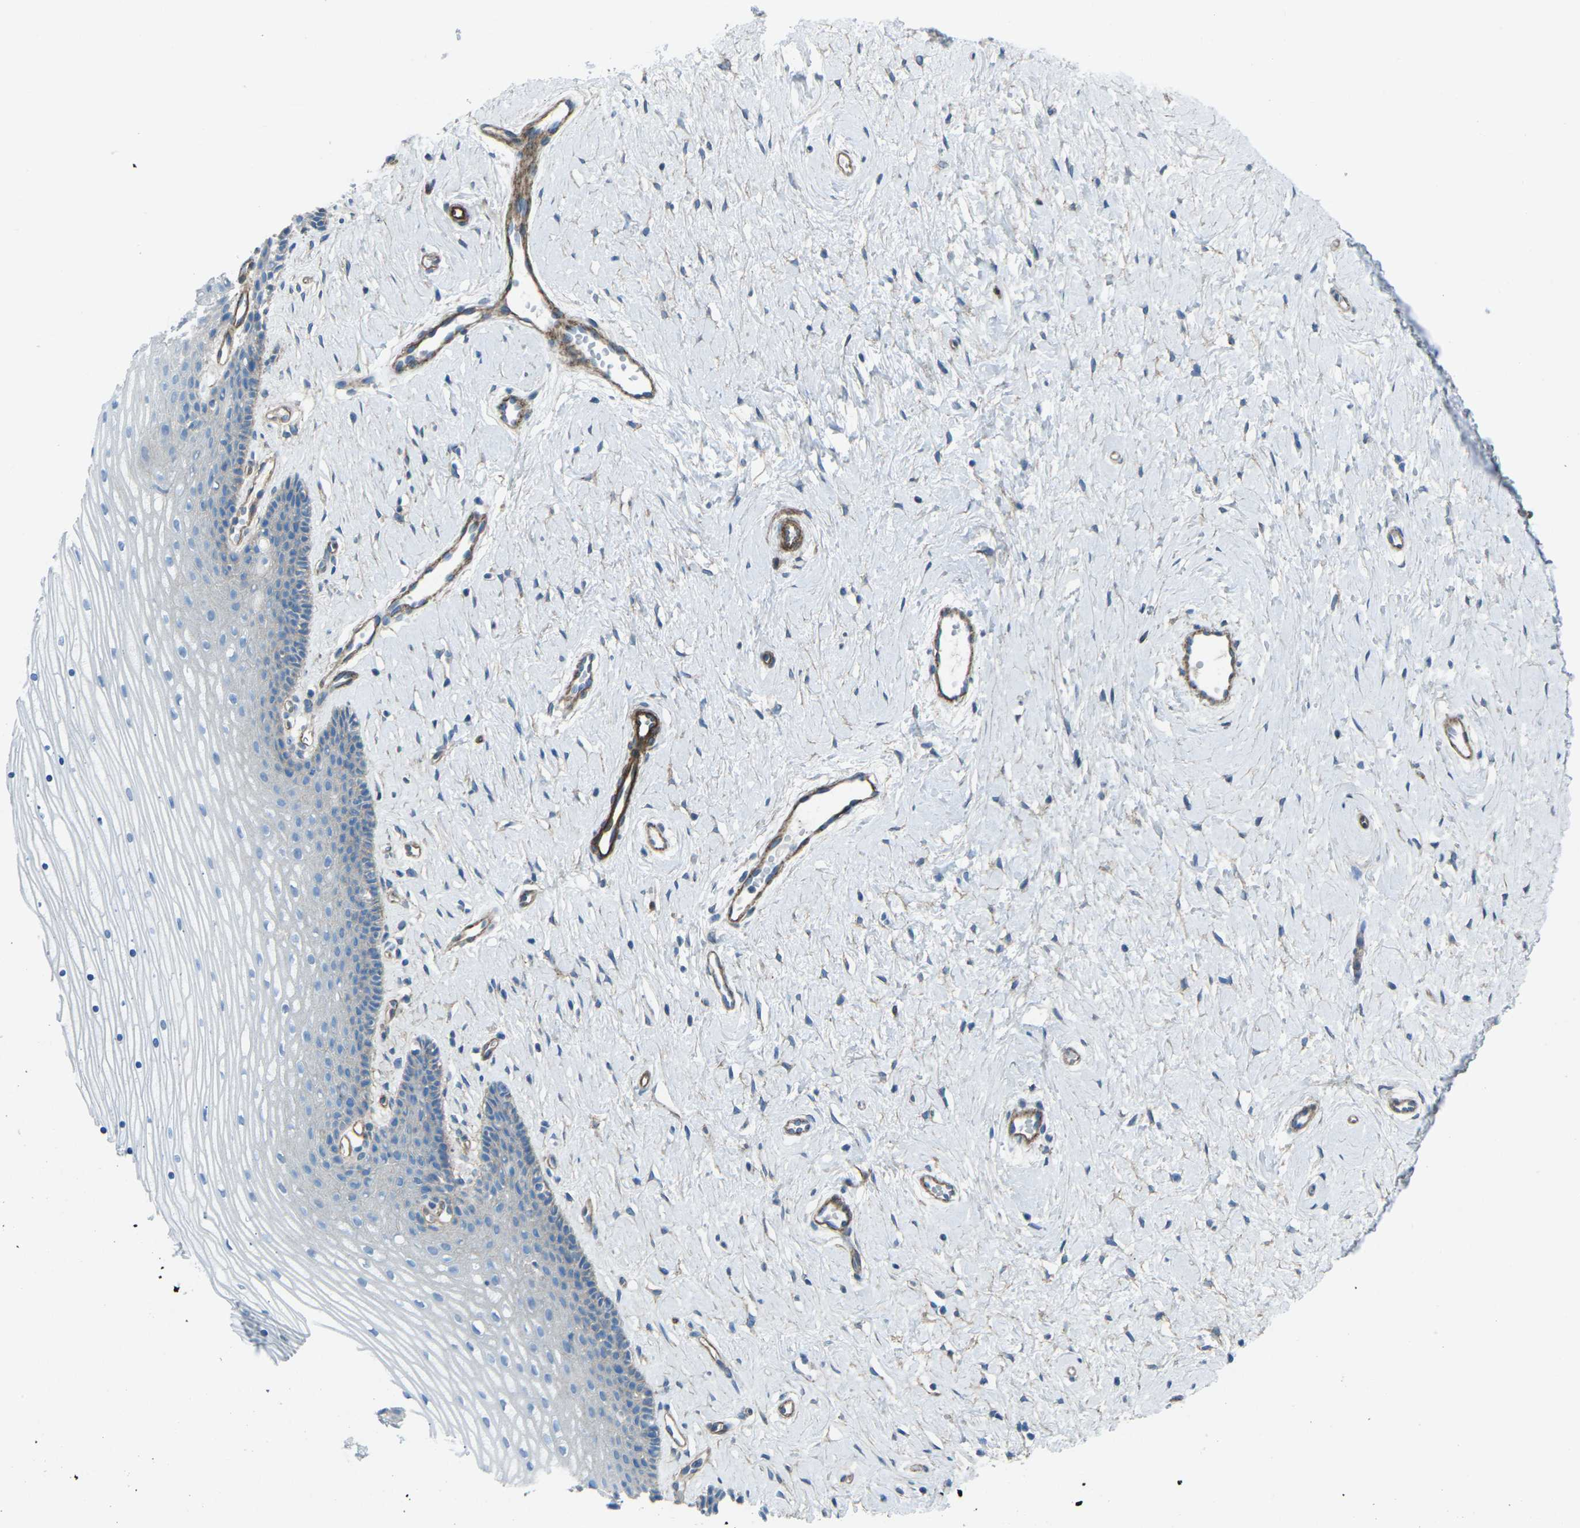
{"staining": {"intensity": "weak", "quantity": "<25%", "location": "cytoplasmic/membranous"}, "tissue": "cervix", "cell_type": "Glandular cells", "image_type": "normal", "snomed": [{"axis": "morphology", "description": "Normal tissue, NOS"}, {"axis": "topography", "description": "Cervix"}], "caption": "Photomicrograph shows no significant protein positivity in glandular cells of benign cervix.", "gene": "UTRN", "patient": {"sex": "female", "age": 39}}